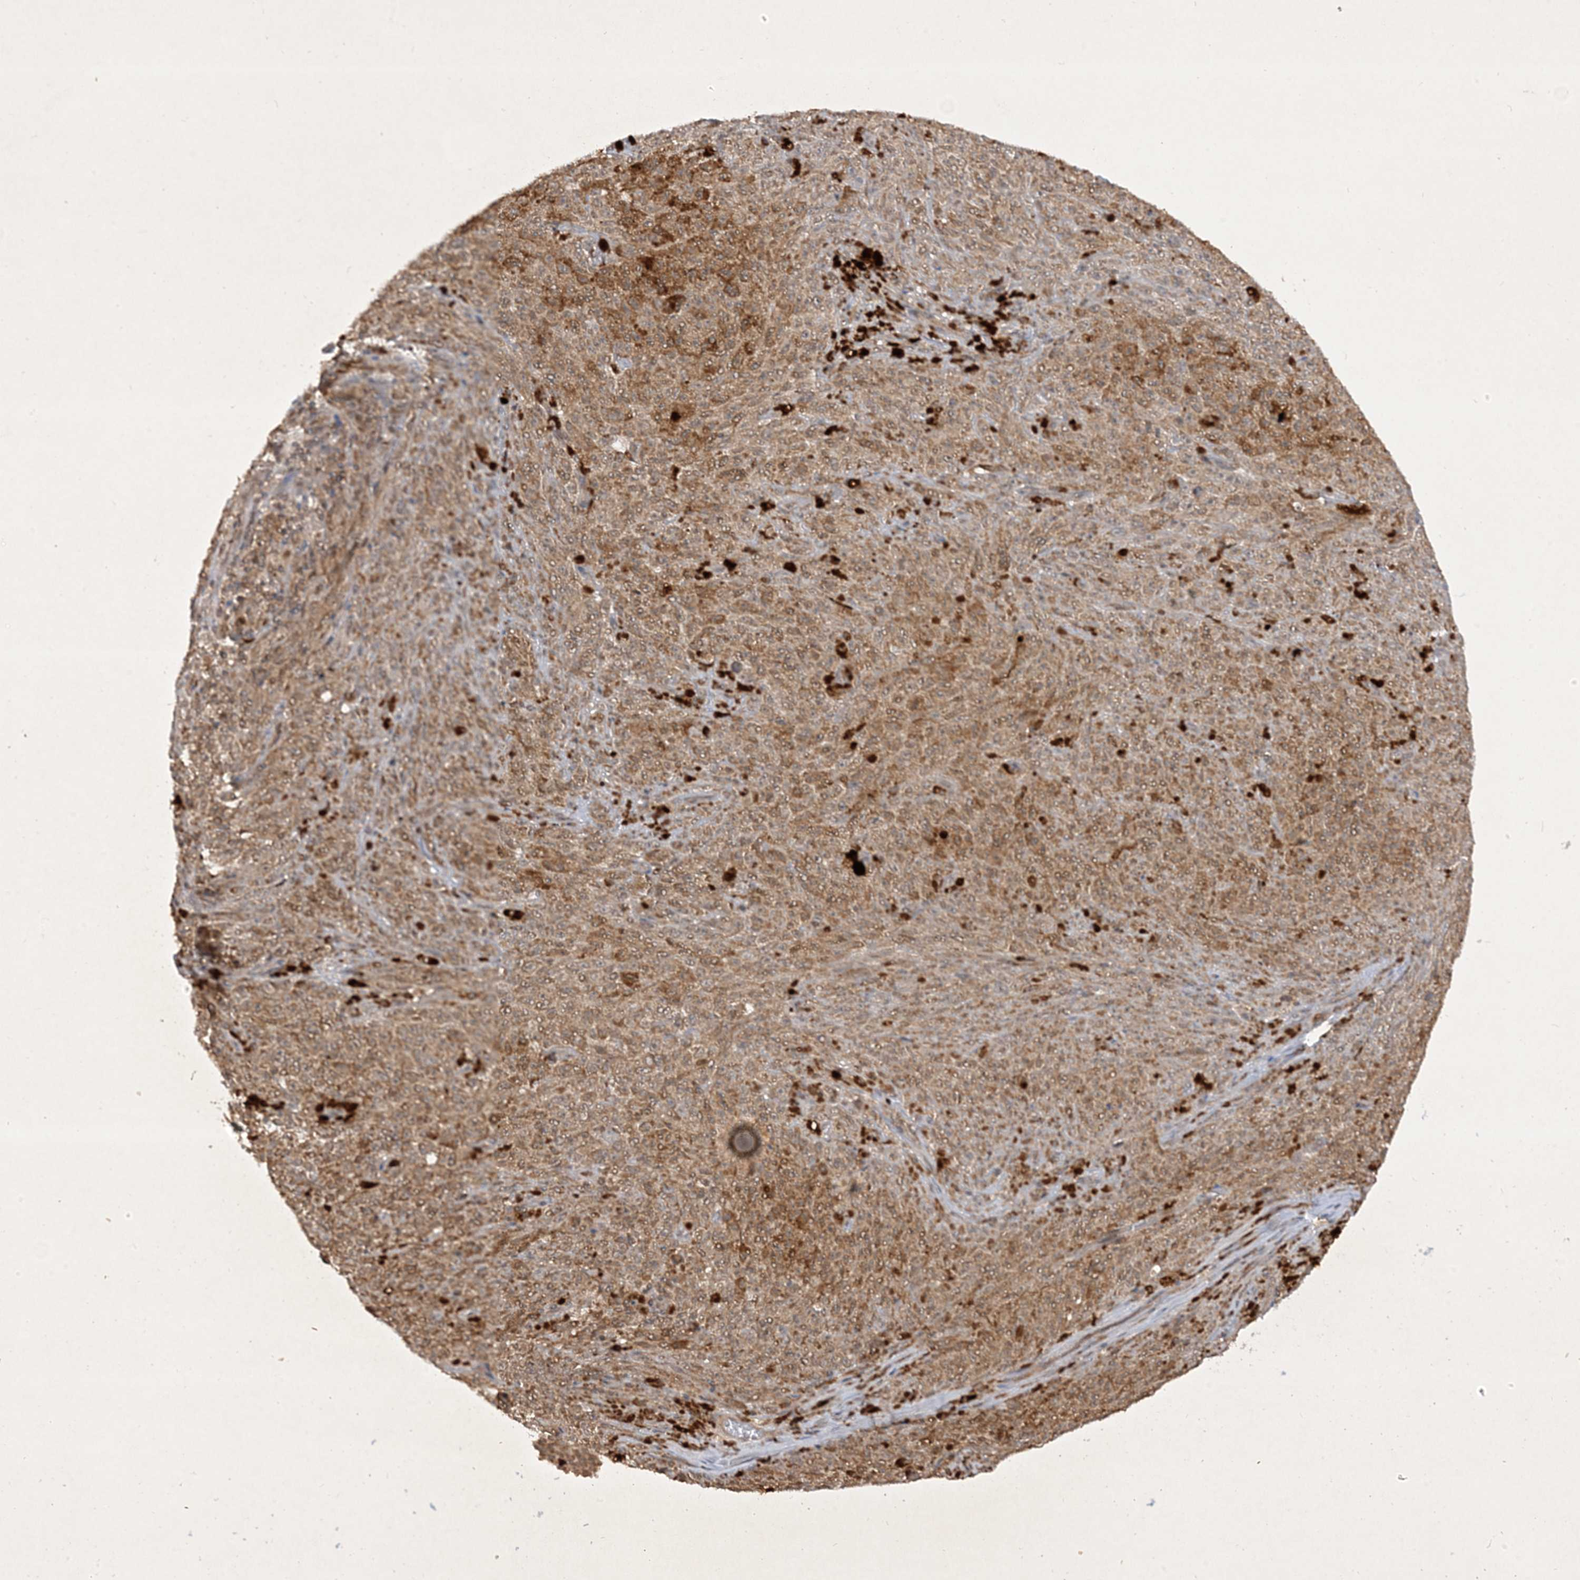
{"staining": {"intensity": "moderate", "quantity": "<25%", "location": "cytoplasmic/membranous"}, "tissue": "melanoma", "cell_type": "Tumor cells", "image_type": "cancer", "snomed": [{"axis": "morphology", "description": "Malignant melanoma, NOS"}, {"axis": "topography", "description": "Skin"}], "caption": "Moderate cytoplasmic/membranous staining is seen in about <25% of tumor cells in malignant melanoma. The protein of interest is stained brown, and the nuclei are stained in blue (DAB IHC with brightfield microscopy, high magnification).", "gene": "ZNF213", "patient": {"sex": "female", "age": 82}}